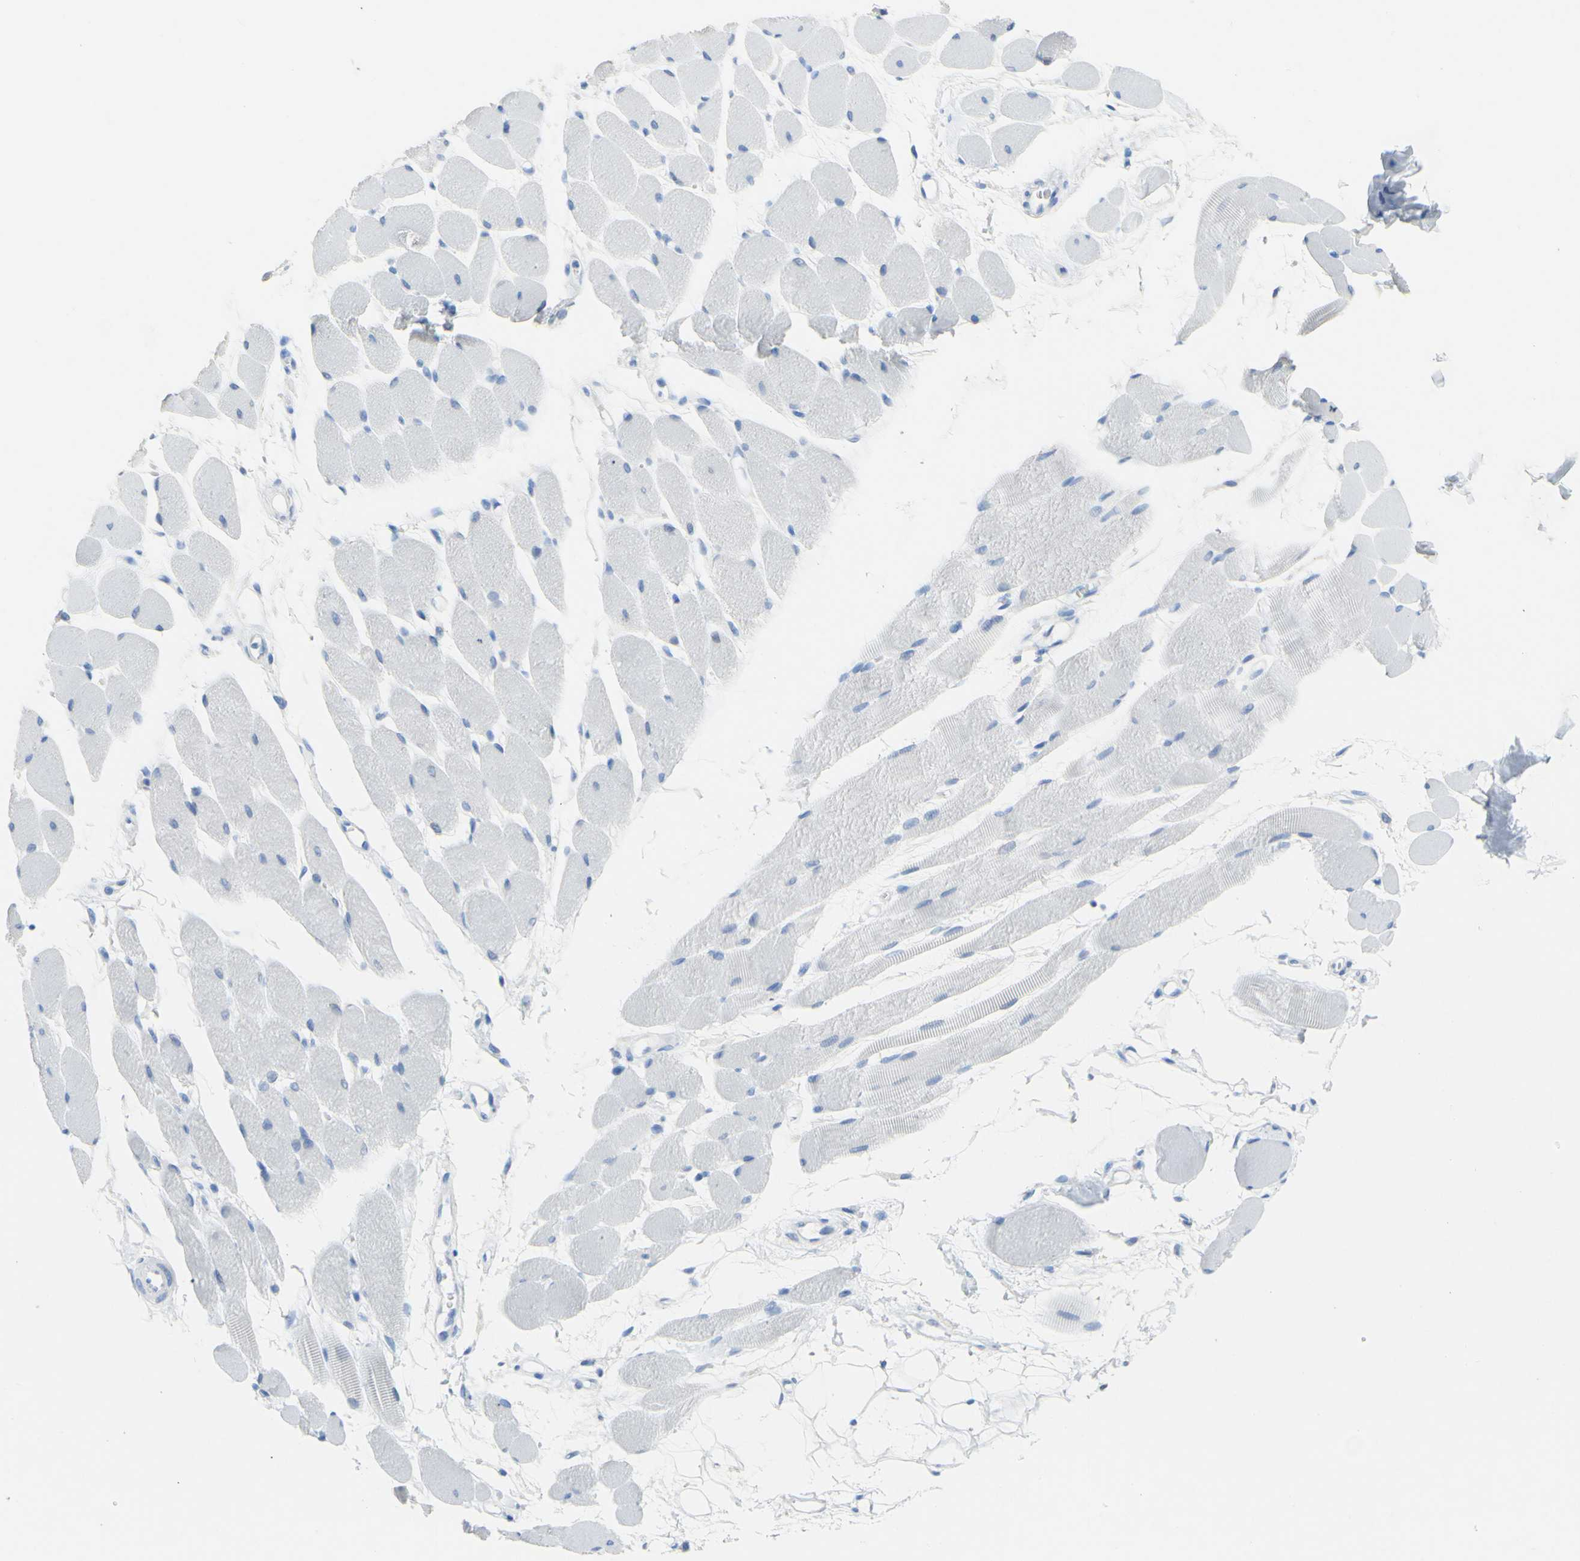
{"staining": {"intensity": "negative", "quantity": "none", "location": "none"}, "tissue": "skeletal muscle", "cell_type": "Myocytes", "image_type": "normal", "snomed": [{"axis": "morphology", "description": "Normal tissue, NOS"}, {"axis": "topography", "description": "Skeletal muscle"}, {"axis": "topography", "description": "Peripheral nerve tissue"}], "caption": "There is no significant staining in myocytes of skeletal muscle. The staining was performed using DAB (3,3'-diaminobenzidine) to visualize the protein expression in brown, while the nuclei were stained in blue with hematoxylin (Magnification: 20x).", "gene": "DSC2", "patient": {"sex": "female", "age": 84}}